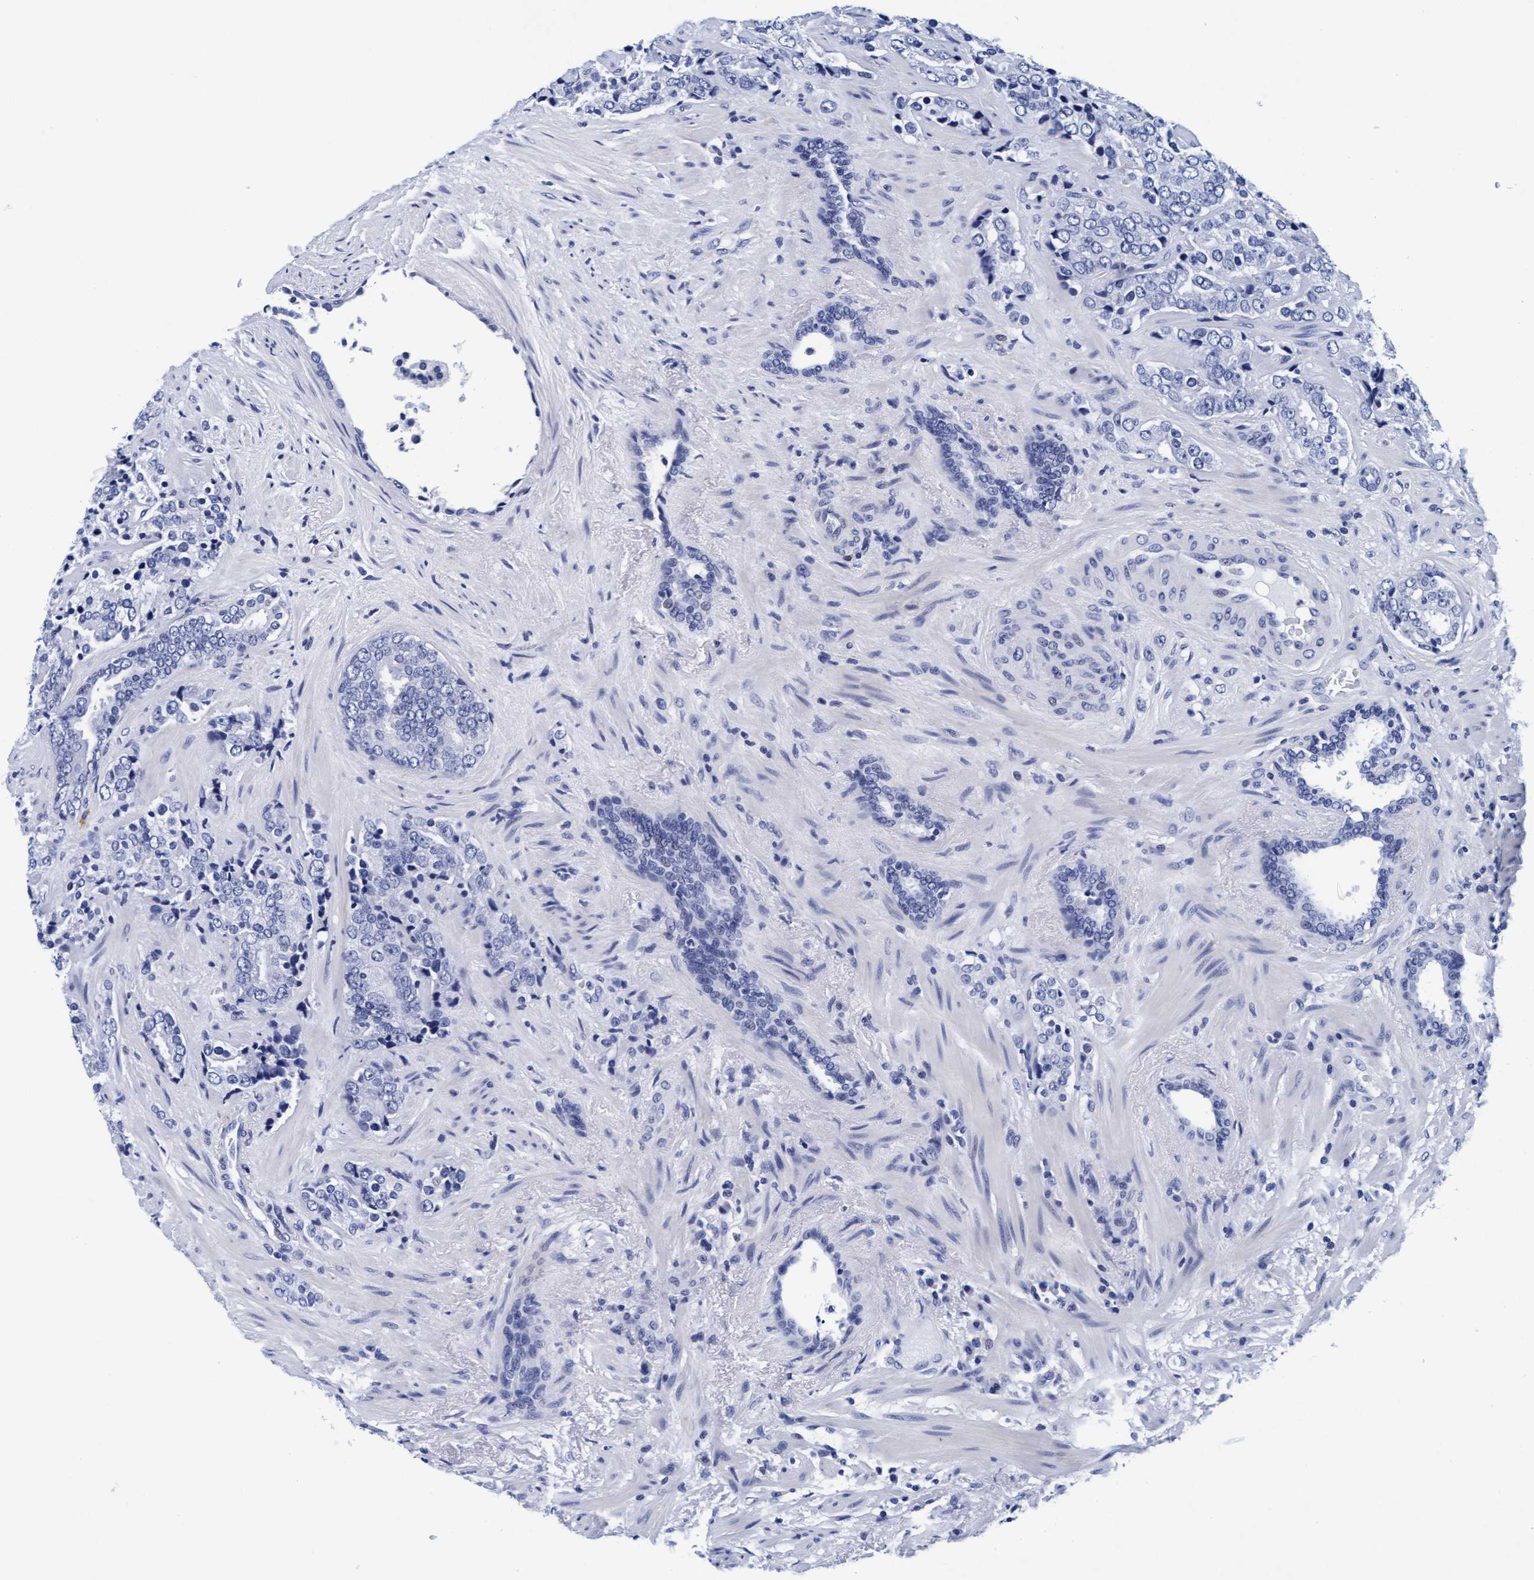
{"staining": {"intensity": "negative", "quantity": "none", "location": "none"}, "tissue": "prostate cancer", "cell_type": "Tumor cells", "image_type": "cancer", "snomed": [{"axis": "morphology", "description": "Adenocarcinoma, High grade"}, {"axis": "topography", "description": "Prostate"}], "caption": "The photomicrograph exhibits no significant staining in tumor cells of high-grade adenocarcinoma (prostate).", "gene": "ARSG", "patient": {"sex": "male", "age": 71}}